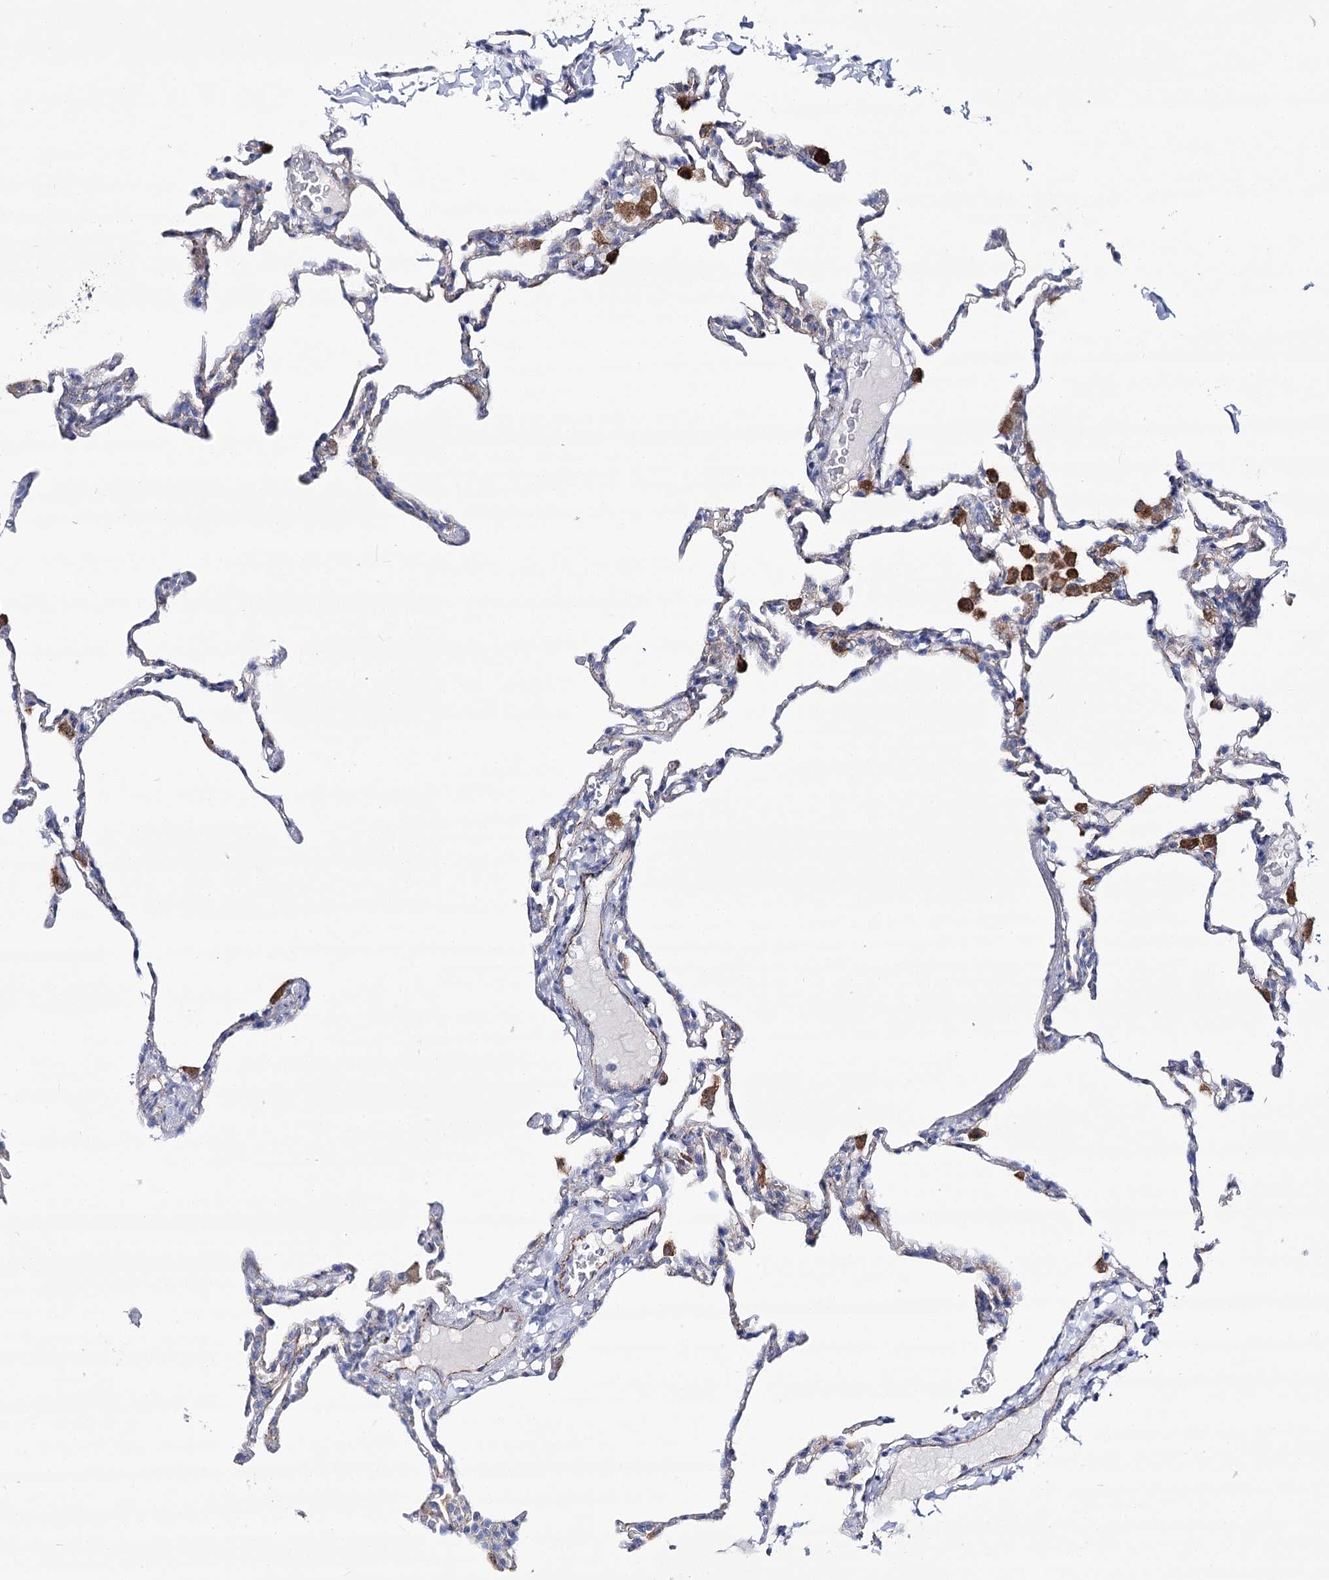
{"staining": {"intensity": "negative", "quantity": "none", "location": "none"}, "tissue": "lung", "cell_type": "Alveolar cells", "image_type": "normal", "snomed": [{"axis": "morphology", "description": "Normal tissue, NOS"}, {"axis": "topography", "description": "Lung"}], "caption": "Immunohistochemistry (IHC) of benign lung reveals no positivity in alveolar cells. (DAB (3,3'-diaminobenzidine) immunohistochemistry (IHC) visualized using brightfield microscopy, high magnification).", "gene": "NRAP", "patient": {"sex": "male", "age": 20}}